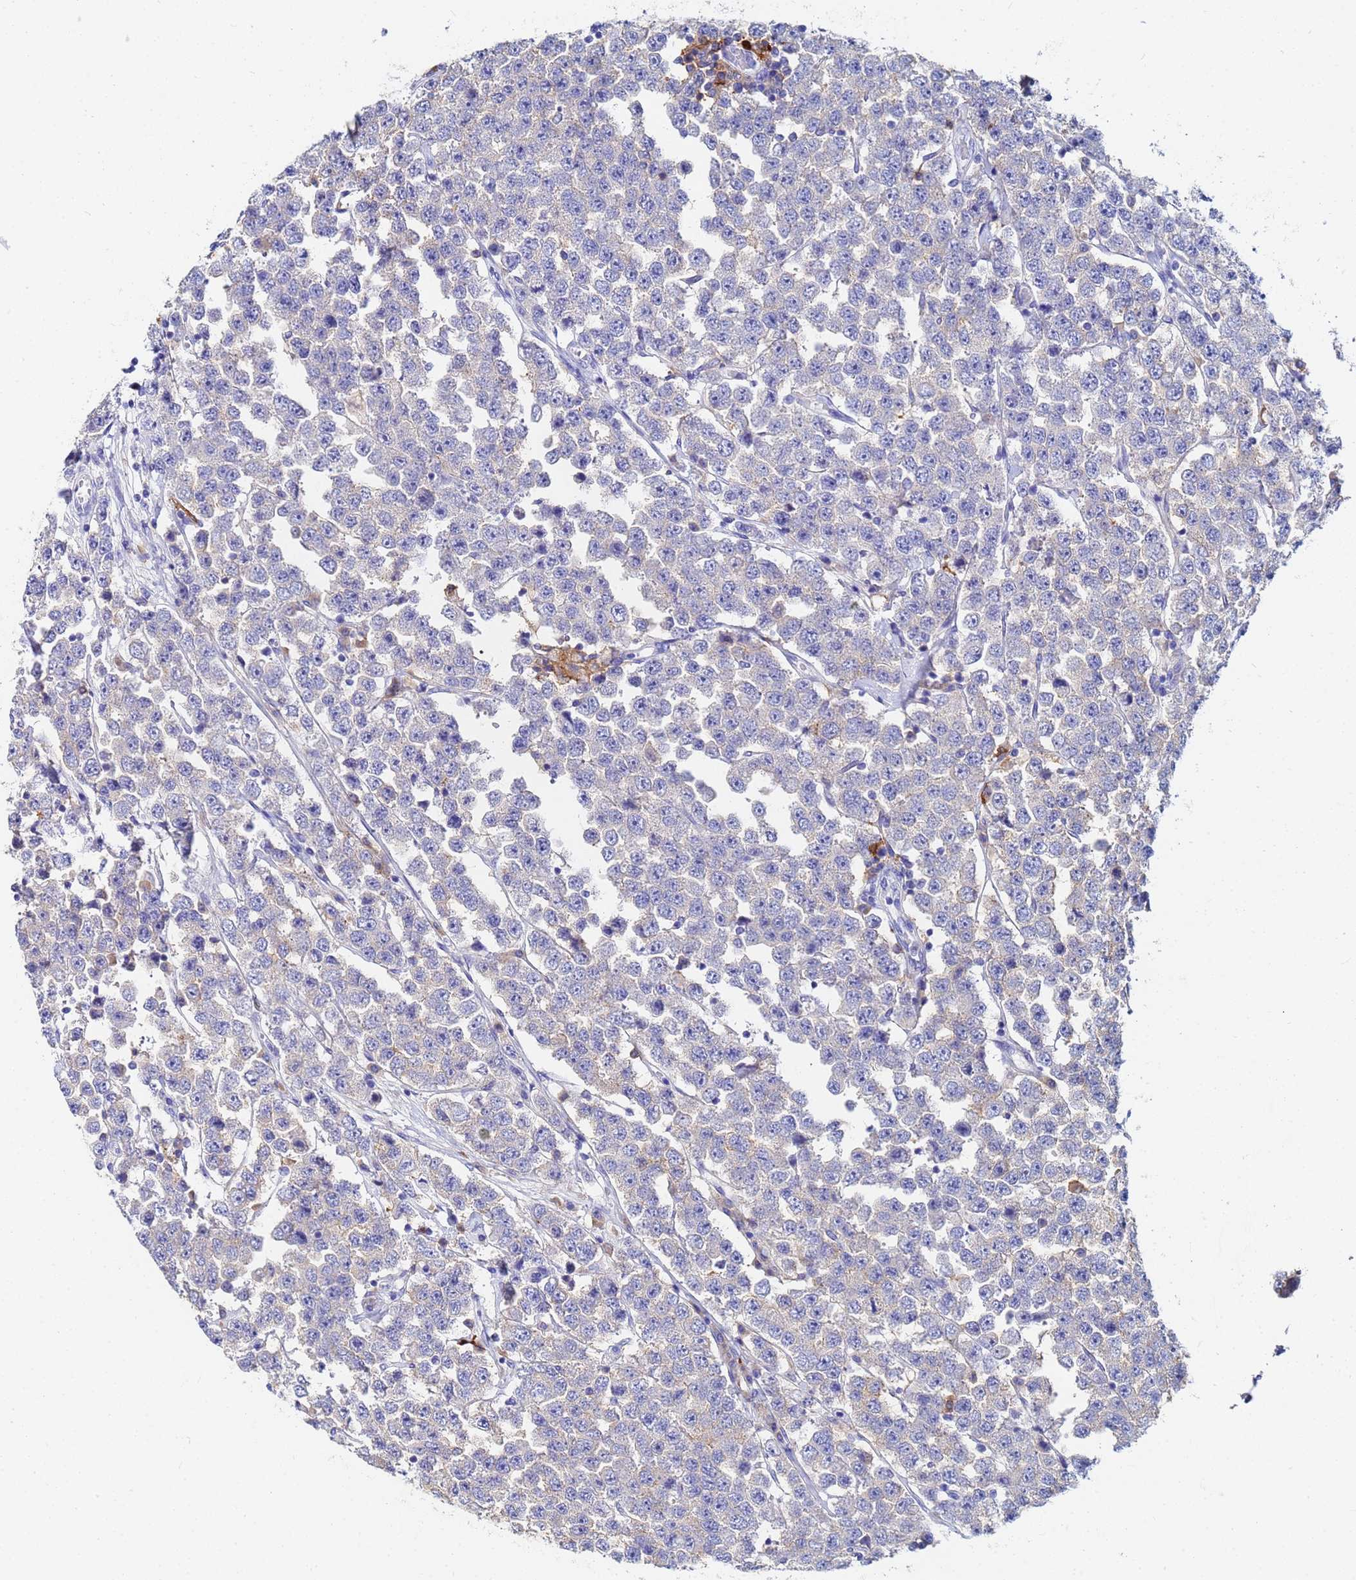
{"staining": {"intensity": "negative", "quantity": "none", "location": "none"}, "tissue": "testis cancer", "cell_type": "Tumor cells", "image_type": "cancer", "snomed": [{"axis": "morphology", "description": "Seminoma, NOS"}, {"axis": "topography", "description": "Testis"}], "caption": "Testis seminoma was stained to show a protein in brown. There is no significant staining in tumor cells.", "gene": "BASP1", "patient": {"sex": "male", "age": 28}}